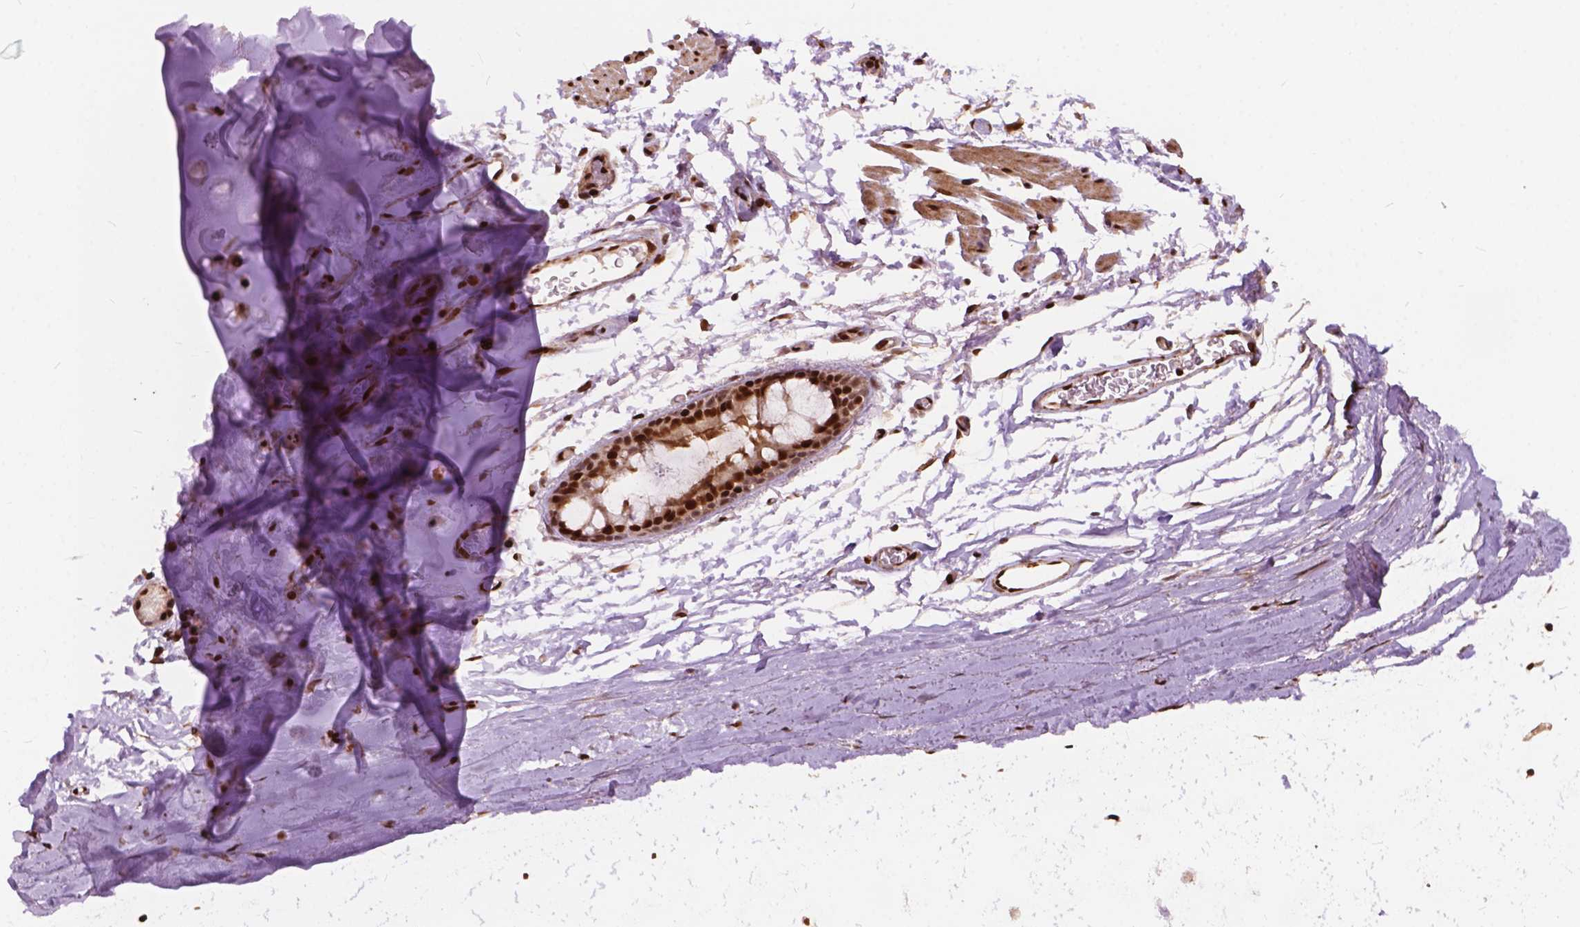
{"staining": {"intensity": "moderate", "quantity": ">75%", "location": "nuclear"}, "tissue": "soft tissue", "cell_type": "Chondrocytes", "image_type": "normal", "snomed": [{"axis": "morphology", "description": "Normal tissue, NOS"}, {"axis": "topography", "description": "Cartilage tissue"}, {"axis": "topography", "description": "Bronchus"}], "caption": "Soft tissue stained for a protein (brown) exhibits moderate nuclear positive positivity in approximately >75% of chondrocytes.", "gene": "ANP32A", "patient": {"sex": "female", "age": 79}}